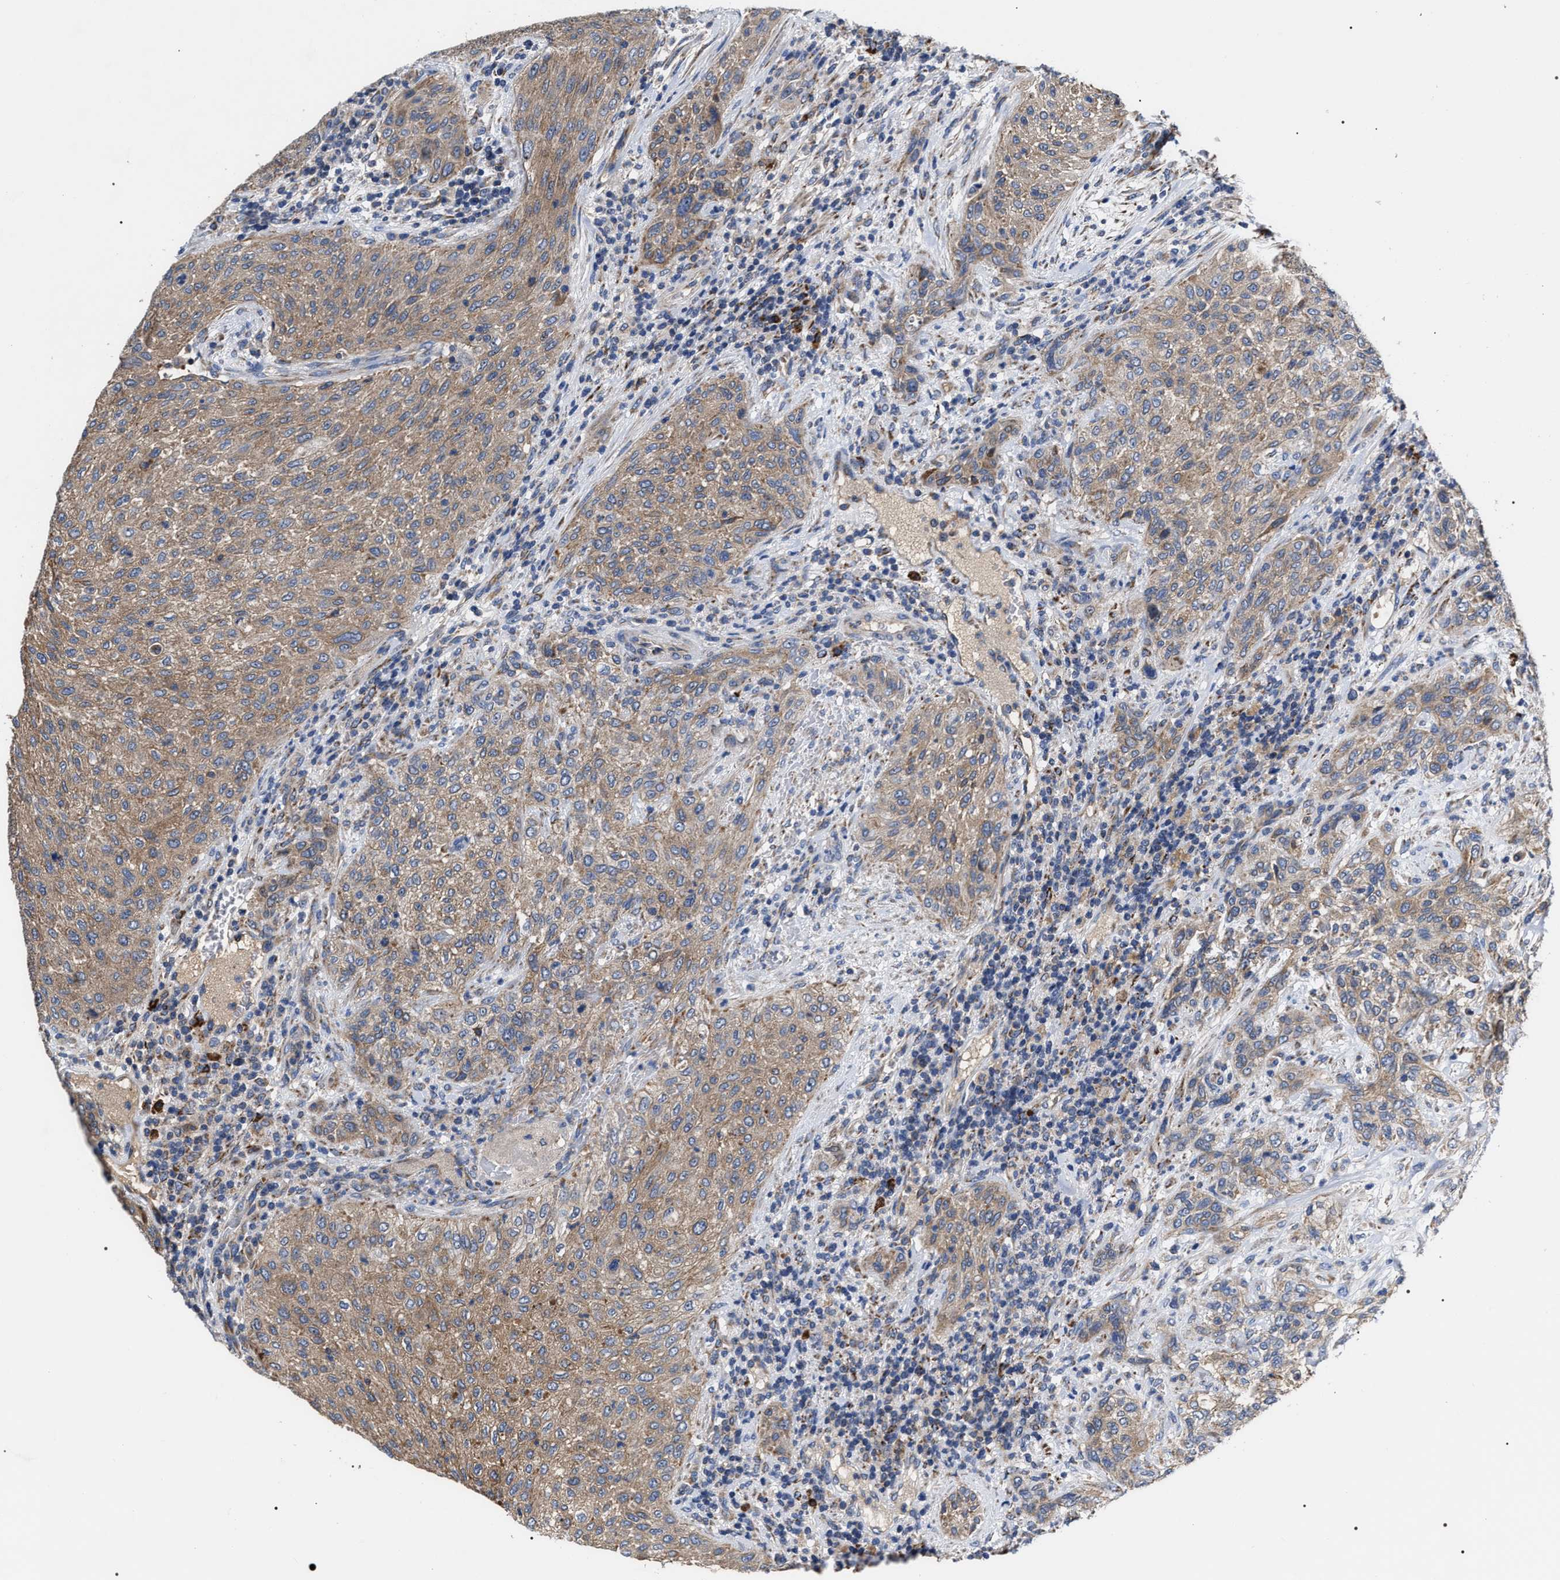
{"staining": {"intensity": "moderate", "quantity": ">75%", "location": "cytoplasmic/membranous"}, "tissue": "urothelial cancer", "cell_type": "Tumor cells", "image_type": "cancer", "snomed": [{"axis": "morphology", "description": "Urothelial carcinoma, Low grade"}, {"axis": "morphology", "description": "Urothelial carcinoma, High grade"}, {"axis": "topography", "description": "Urinary bladder"}], "caption": "A high-resolution photomicrograph shows IHC staining of urothelial cancer, which demonstrates moderate cytoplasmic/membranous expression in approximately >75% of tumor cells.", "gene": "MACC1", "patient": {"sex": "male", "age": 35}}